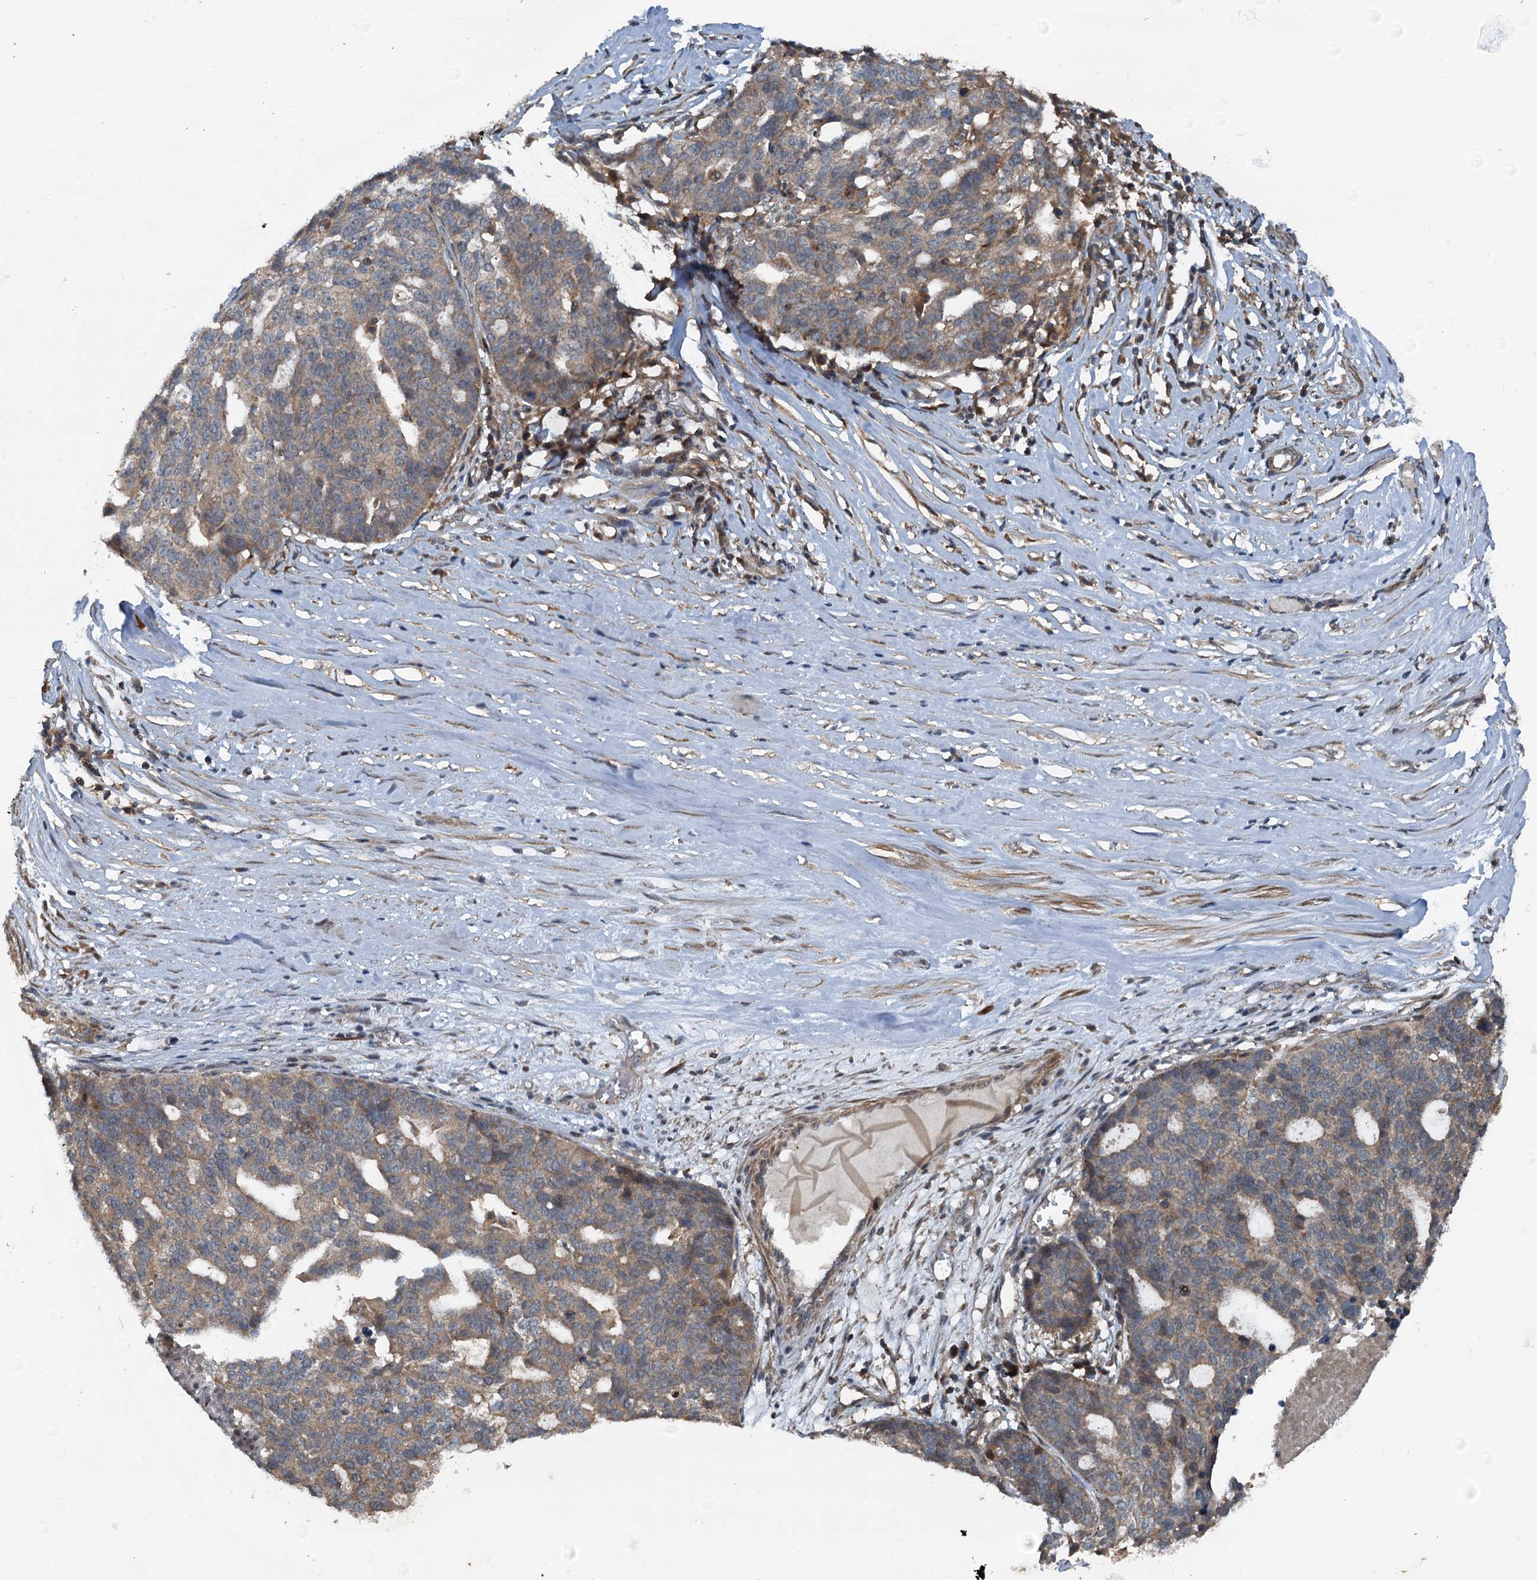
{"staining": {"intensity": "weak", "quantity": ">75%", "location": "cytoplasmic/membranous"}, "tissue": "ovarian cancer", "cell_type": "Tumor cells", "image_type": "cancer", "snomed": [{"axis": "morphology", "description": "Cystadenocarcinoma, serous, NOS"}, {"axis": "topography", "description": "Ovary"}], "caption": "Tumor cells display low levels of weak cytoplasmic/membranous expression in about >75% of cells in ovarian cancer (serous cystadenocarcinoma). Using DAB (brown) and hematoxylin (blue) stains, captured at high magnification using brightfield microscopy.", "gene": "TEDC1", "patient": {"sex": "female", "age": 59}}